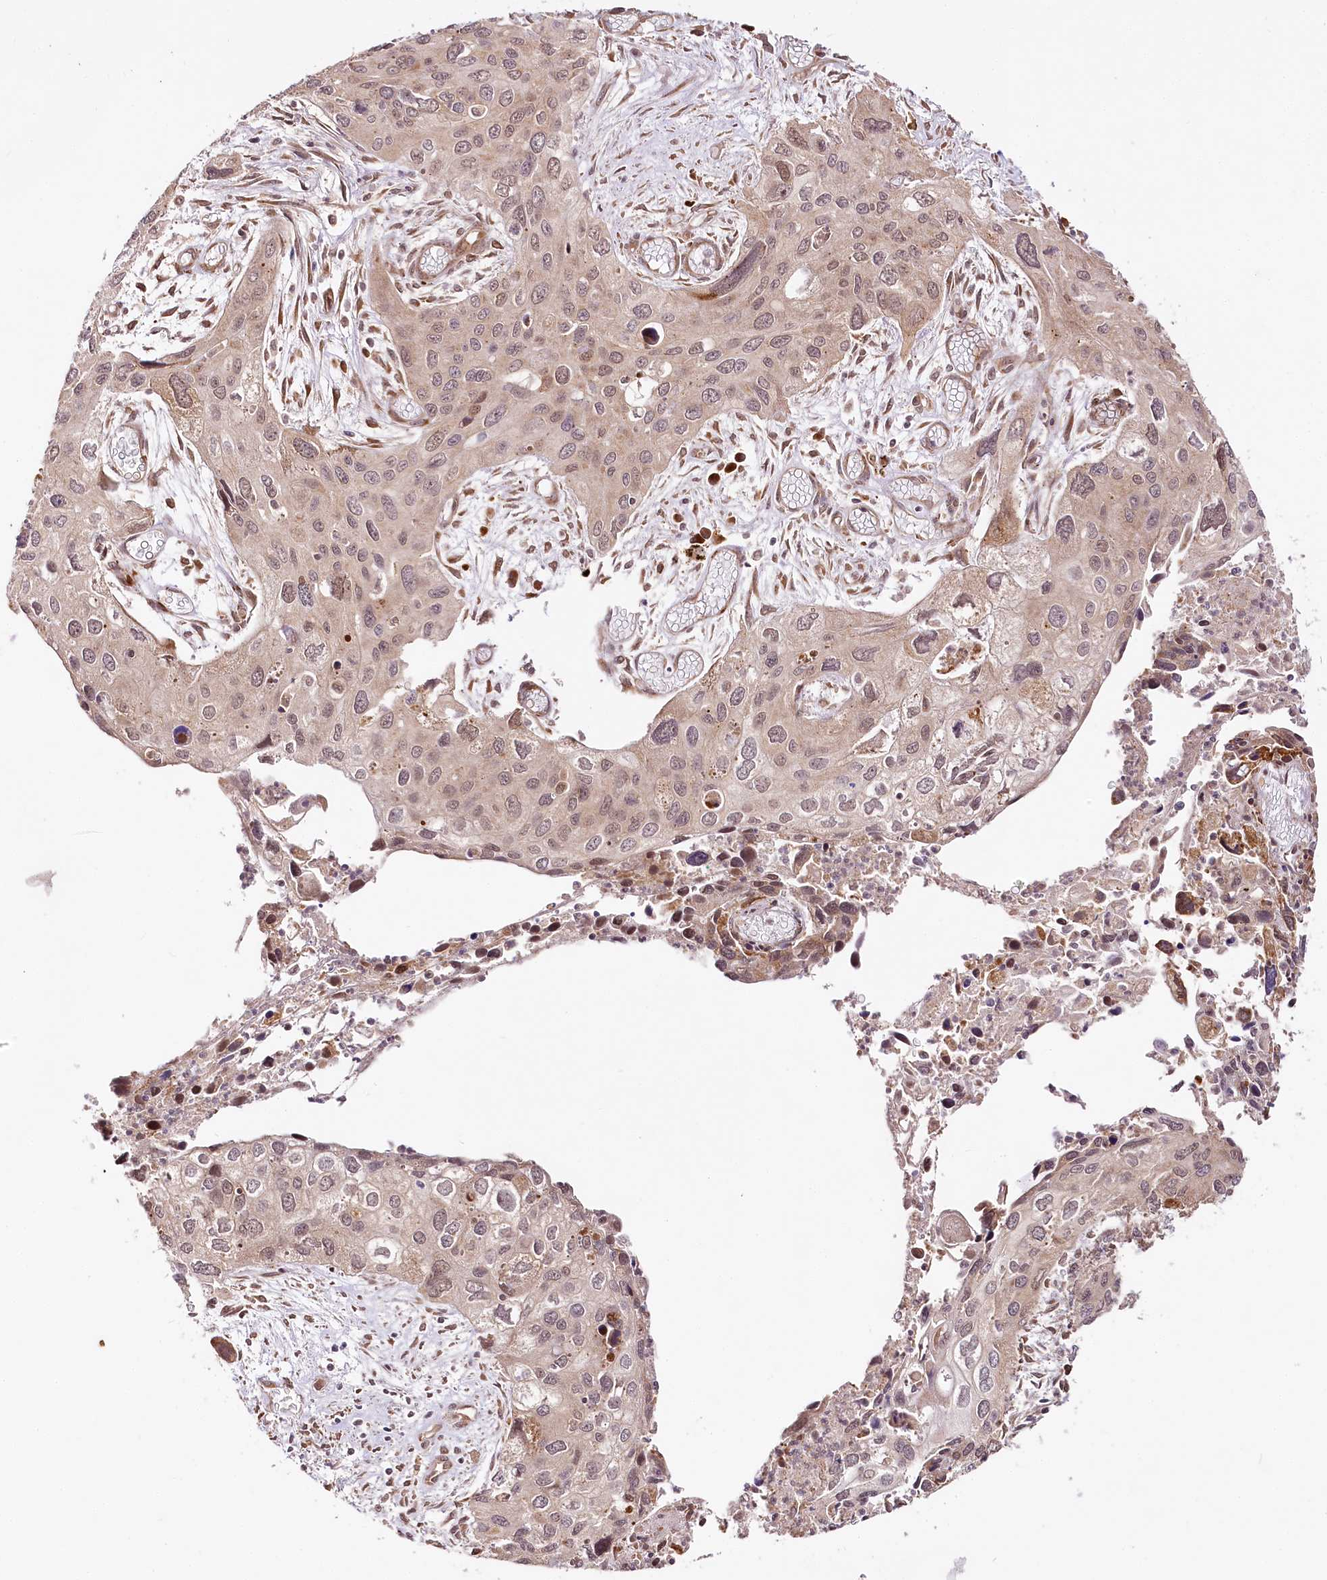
{"staining": {"intensity": "moderate", "quantity": "25%-75%", "location": "cytoplasmic/membranous,nuclear"}, "tissue": "cervical cancer", "cell_type": "Tumor cells", "image_type": "cancer", "snomed": [{"axis": "morphology", "description": "Squamous cell carcinoma, NOS"}, {"axis": "topography", "description": "Cervix"}], "caption": "Immunohistochemical staining of squamous cell carcinoma (cervical) reveals moderate cytoplasmic/membranous and nuclear protein staining in about 25%-75% of tumor cells.", "gene": "ENSG00000144785", "patient": {"sex": "female", "age": 55}}